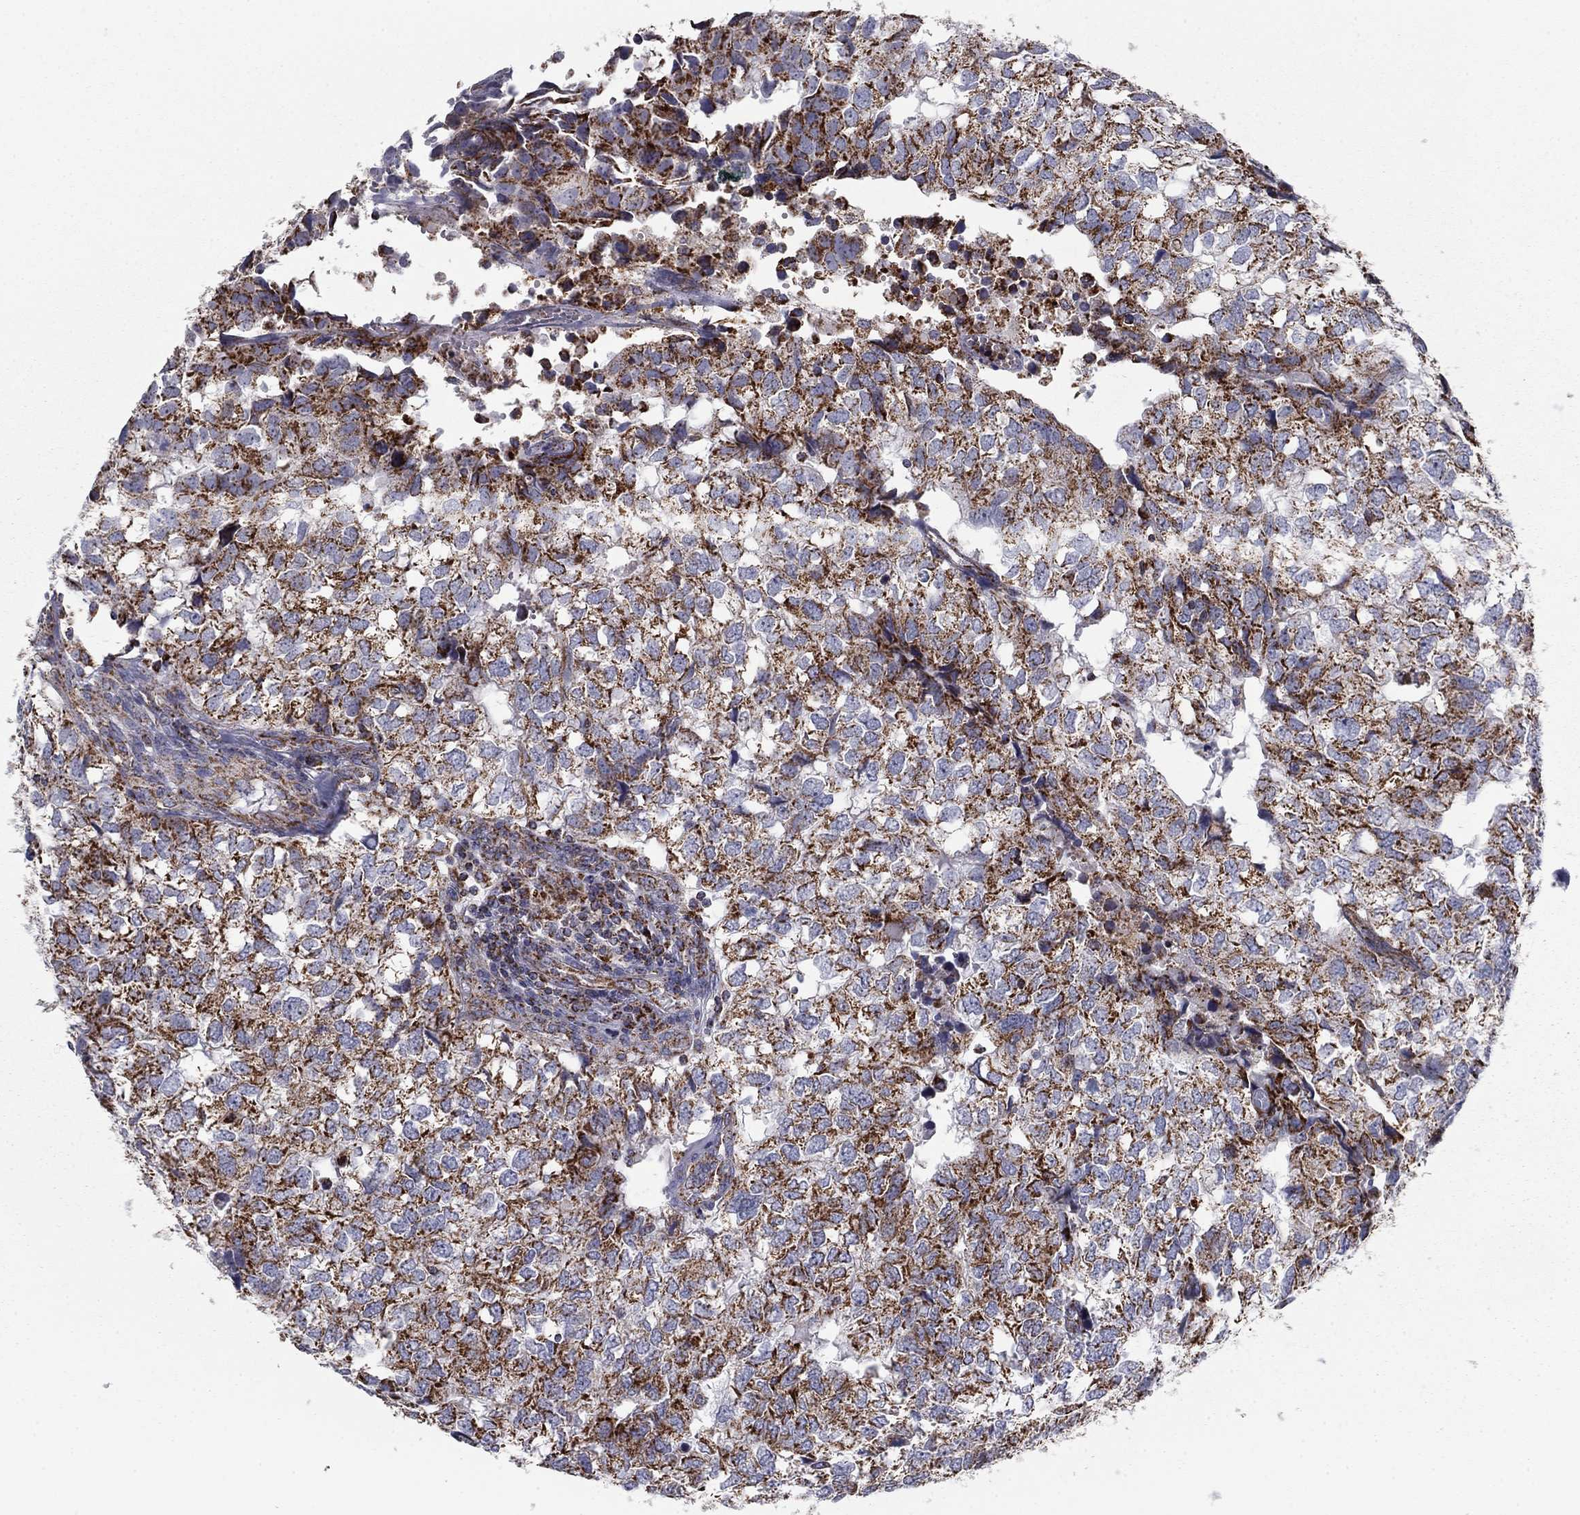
{"staining": {"intensity": "strong", "quantity": ">75%", "location": "cytoplasmic/membranous"}, "tissue": "breast cancer", "cell_type": "Tumor cells", "image_type": "cancer", "snomed": [{"axis": "morphology", "description": "Duct carcinoma"}, {"axis": "topography", "description": "Breast"}], "caption": "Protein analysis of breast cancer (infiltrating ductal carcinoma) tissue displays strong cytoplasmic/membranous staining in approximately >75% of tumor cells. (DAB IHC with brightfield microscopy, high magnification).", "gene": "NDUFV1", "patient": {"sex": "female", "age": 30}}